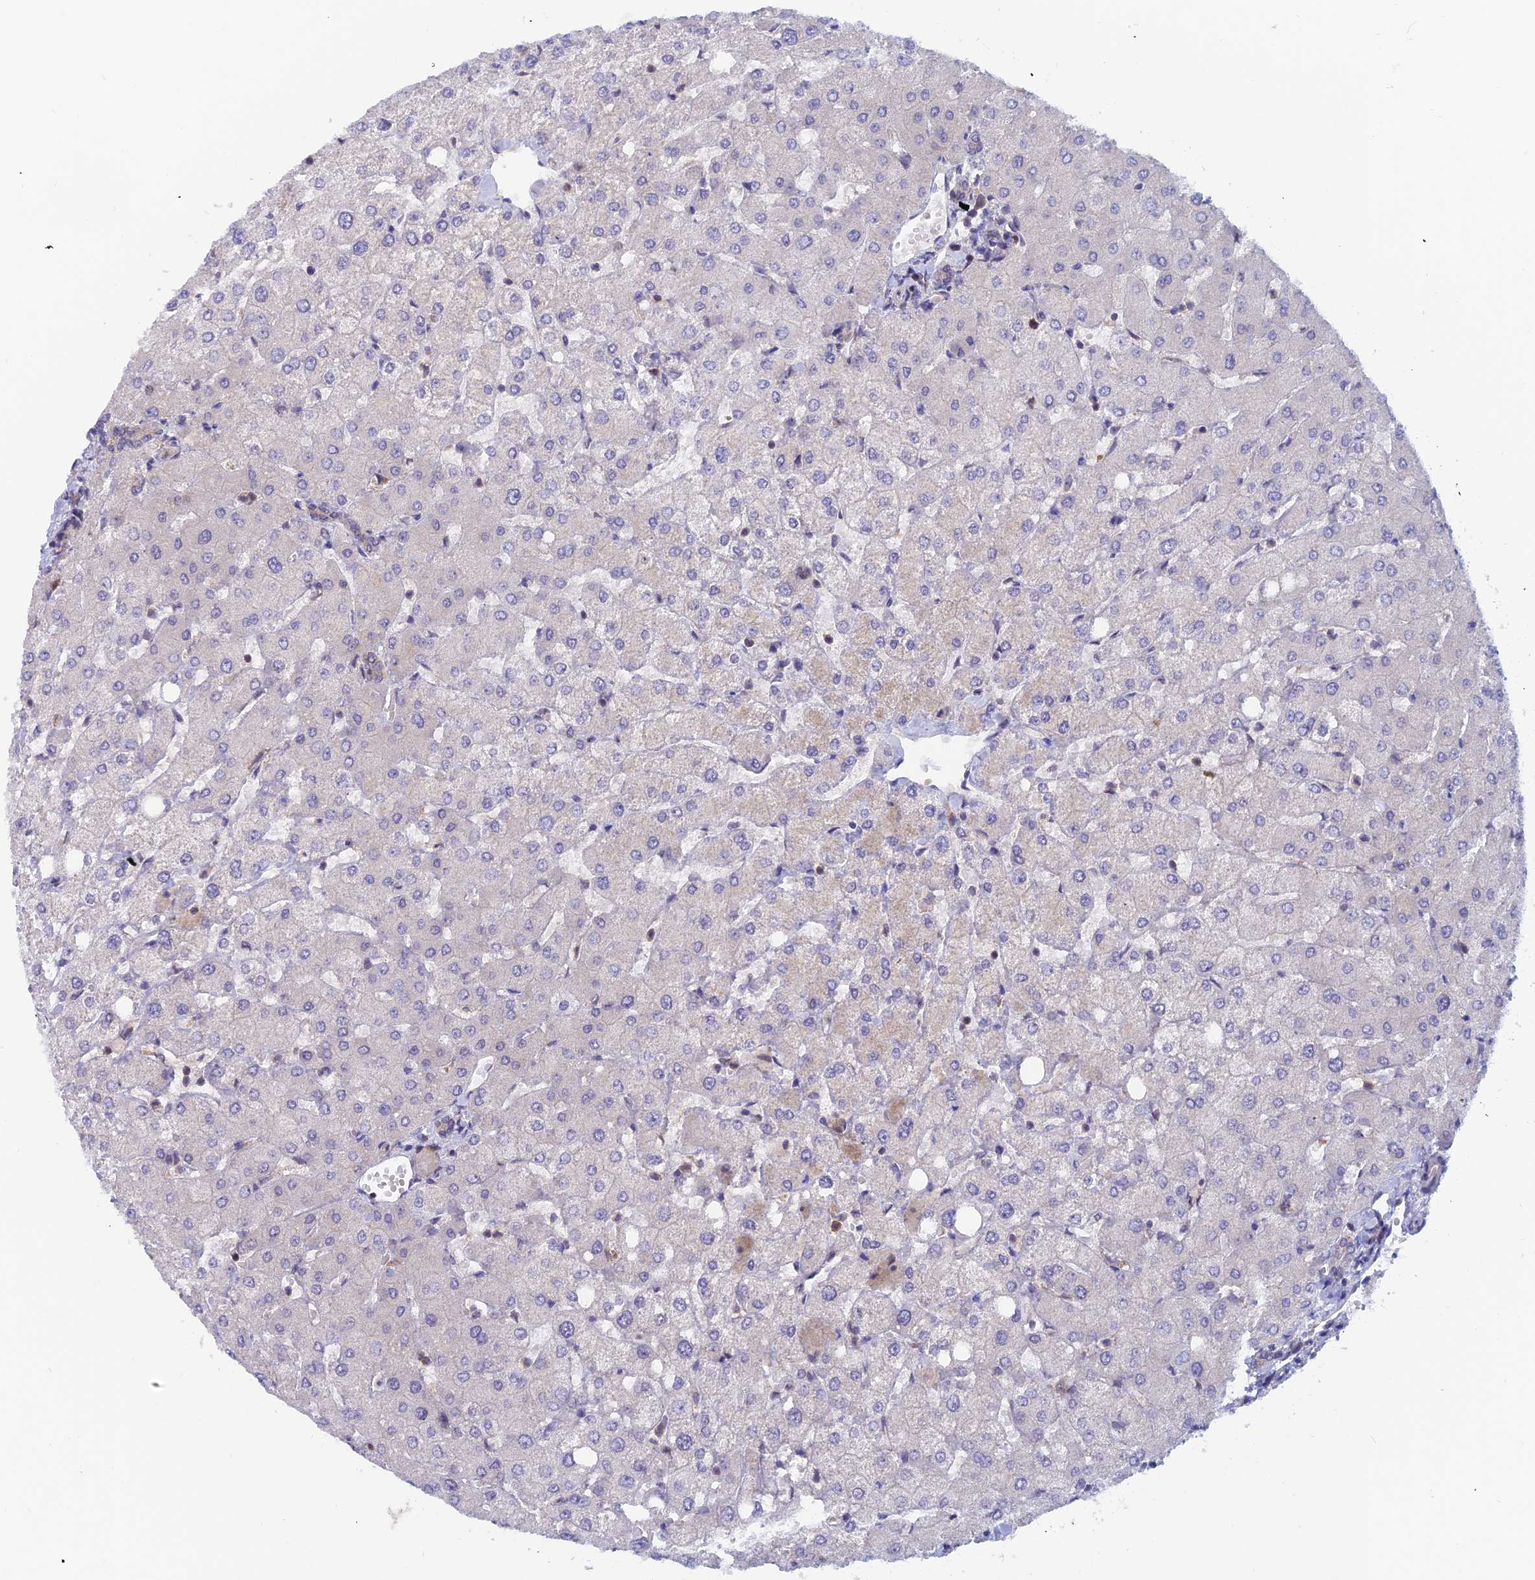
{"staining": {"intensity": "negative", "quantity": "none", "location": "none"}, "tissue": "liver", "cell_type": "Cholangiocytes", "image_type": "normal", "snomed": [{"axis": "morphology", "description": "Normal tissue, NOS"}, {"axis": "topography", "description": "Liver"}], "caption": "The micrograph demonstrates no staining of cholangiocytes in benign liver.", "gene": "IGBP1", "patient": {"sex": "female", "age": 54}}